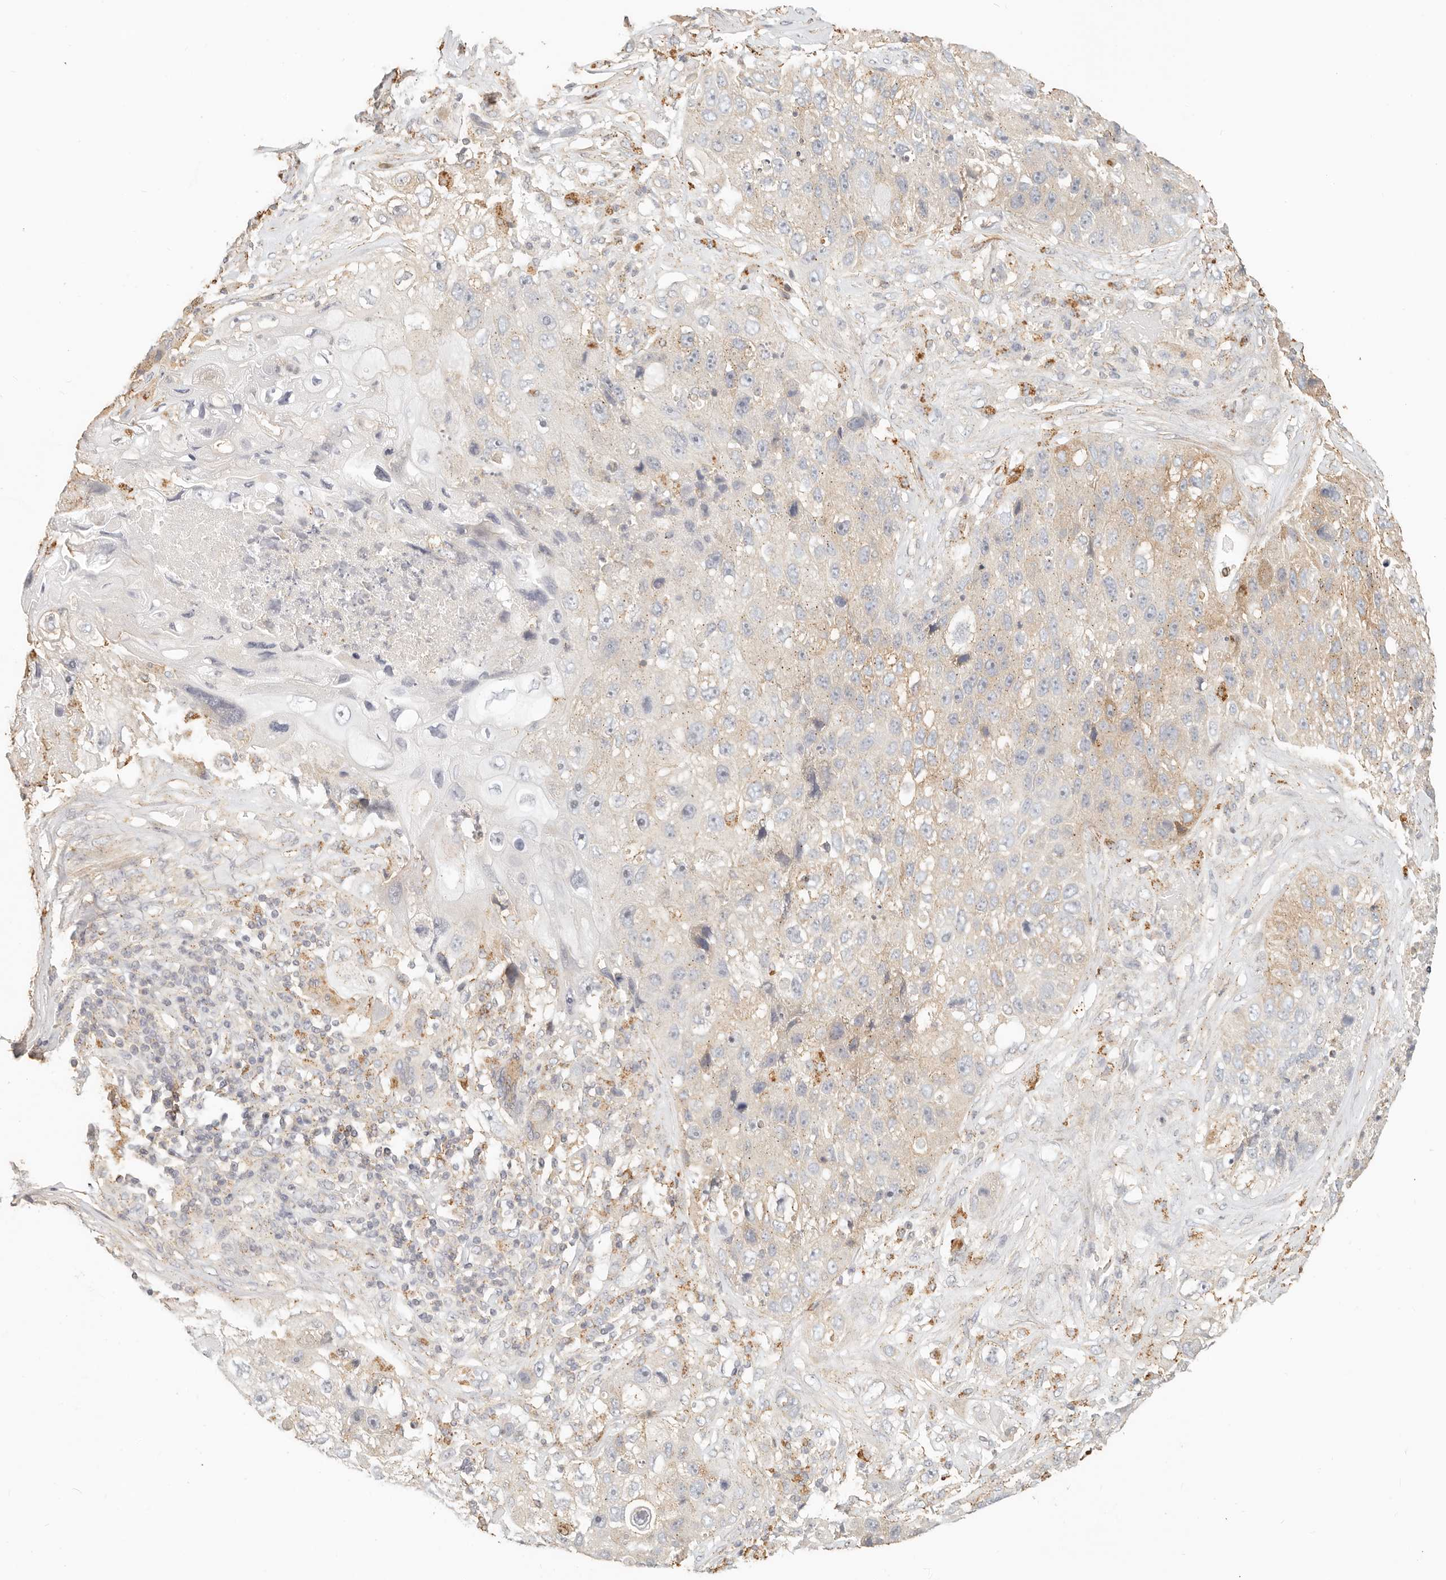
{"staining": {"intensity": "weak", "quantity": "<25%", "location": "cytoplasmic/membranous"}, "tissue": "lung cancer", "cell_type": "Tumor cells", "image_type": "cancer", "snomed": [{"axis": "morphology", "description": "Squamous cell carcinoma, NOS"}, {"axis": "topography", "description": "Lung"}], "caption": "The IHC histopathology image has no significant positivity in tumor cells of lung cancer tissue.", "gene": "CNMD", "patient": {"sex": "male", "age": 61}}